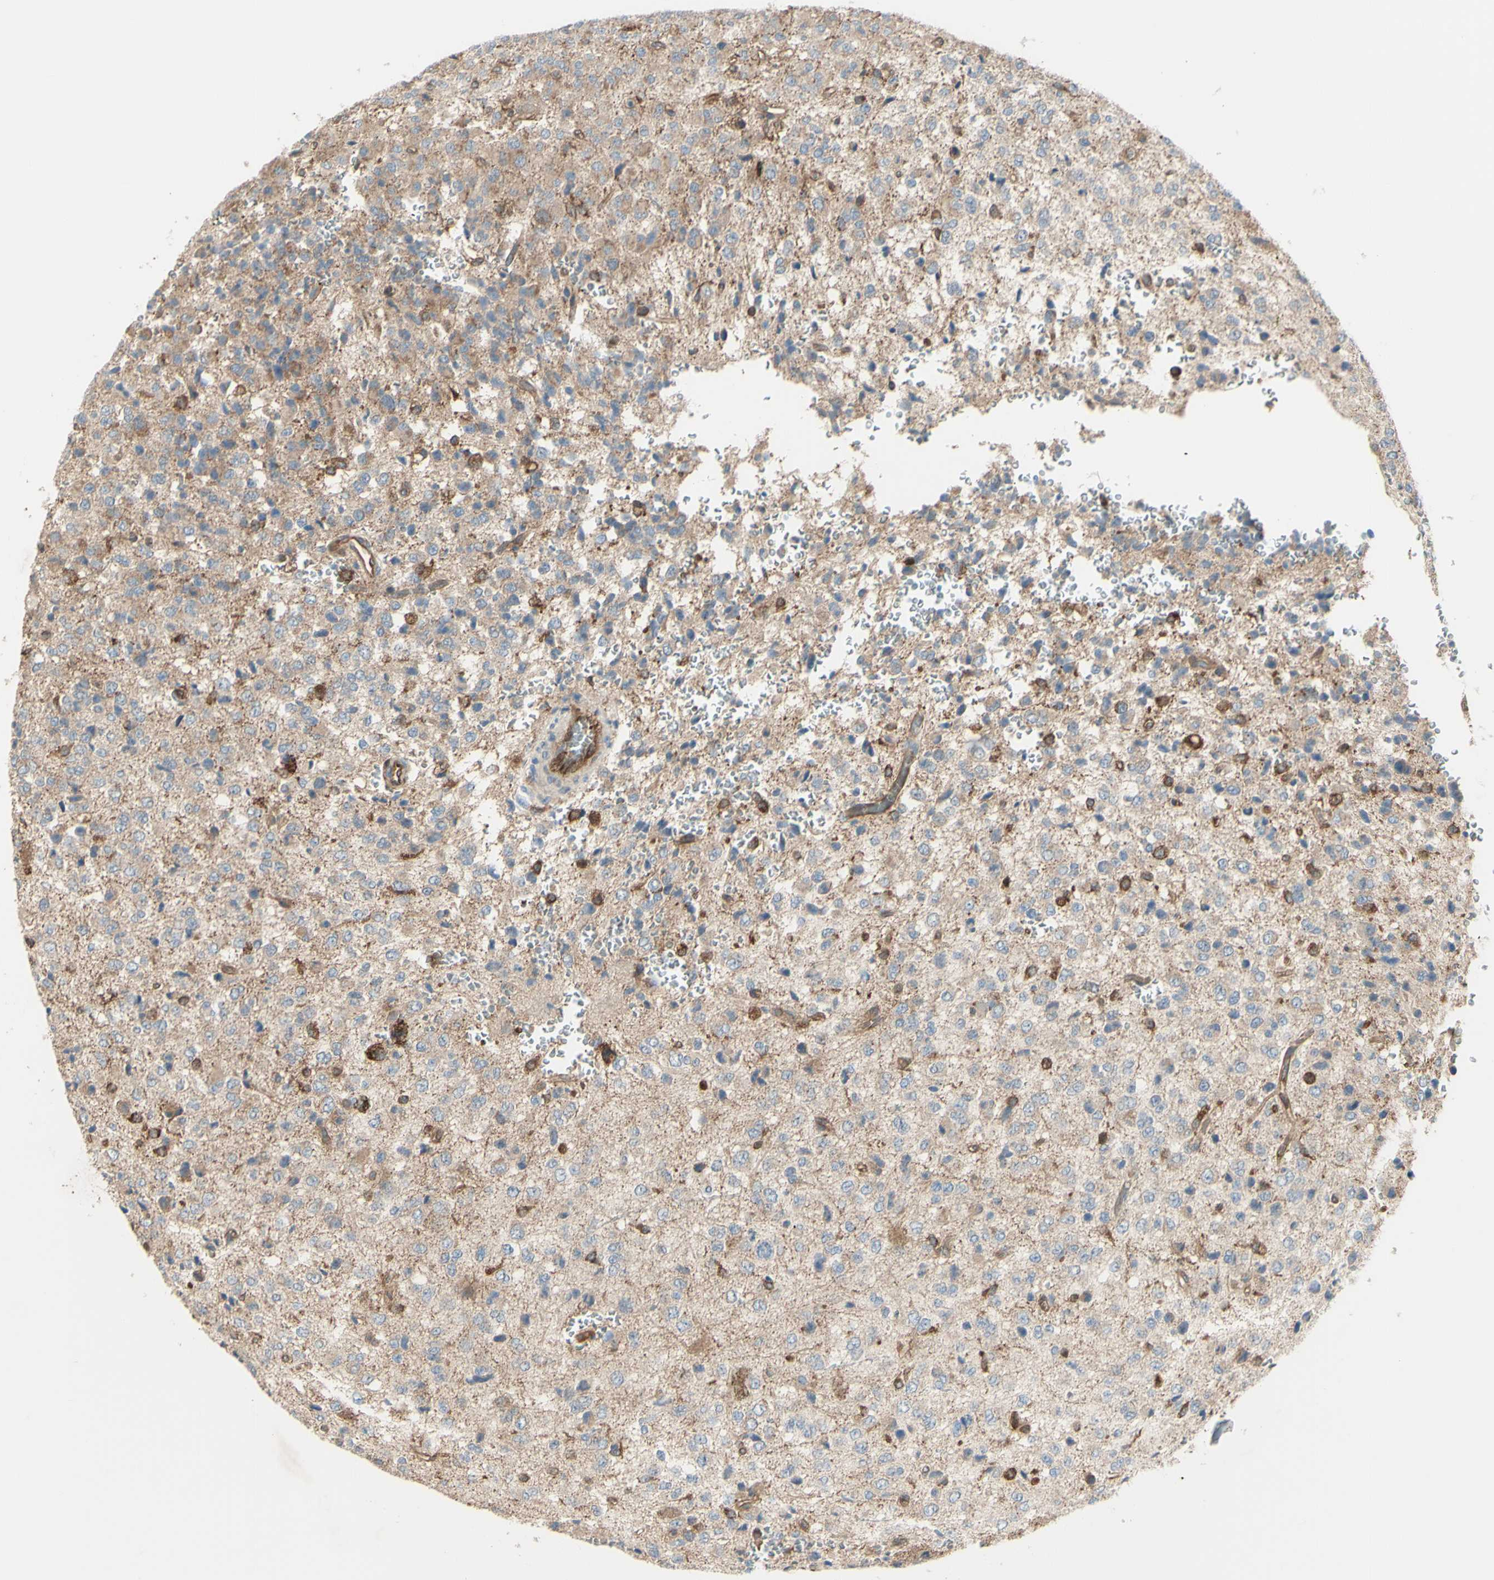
{"staining": {"intensity": "moderate", "quantity": "<25%", "location": "cytoplasmic/membranous"}, "tissue": "glioma", "cell_type": "Tumor cells", "image_type": "cancer", "snomed": [{"axis": "morphology", "description": "Glioma, malignant, High grade"}, {"axis": "topography", "description": "pancreas cauda"}], "caption": "Moderate cytoplasmic/membranous protein expression is present in about <25% of tumor cells in glioma. (DAB (3,3'-diaminobenzidine) = brown stain, brightfield microscopy at high magnification).", "gene": "IGSF9B", "patient": {"sex": "male", "age": 60}}